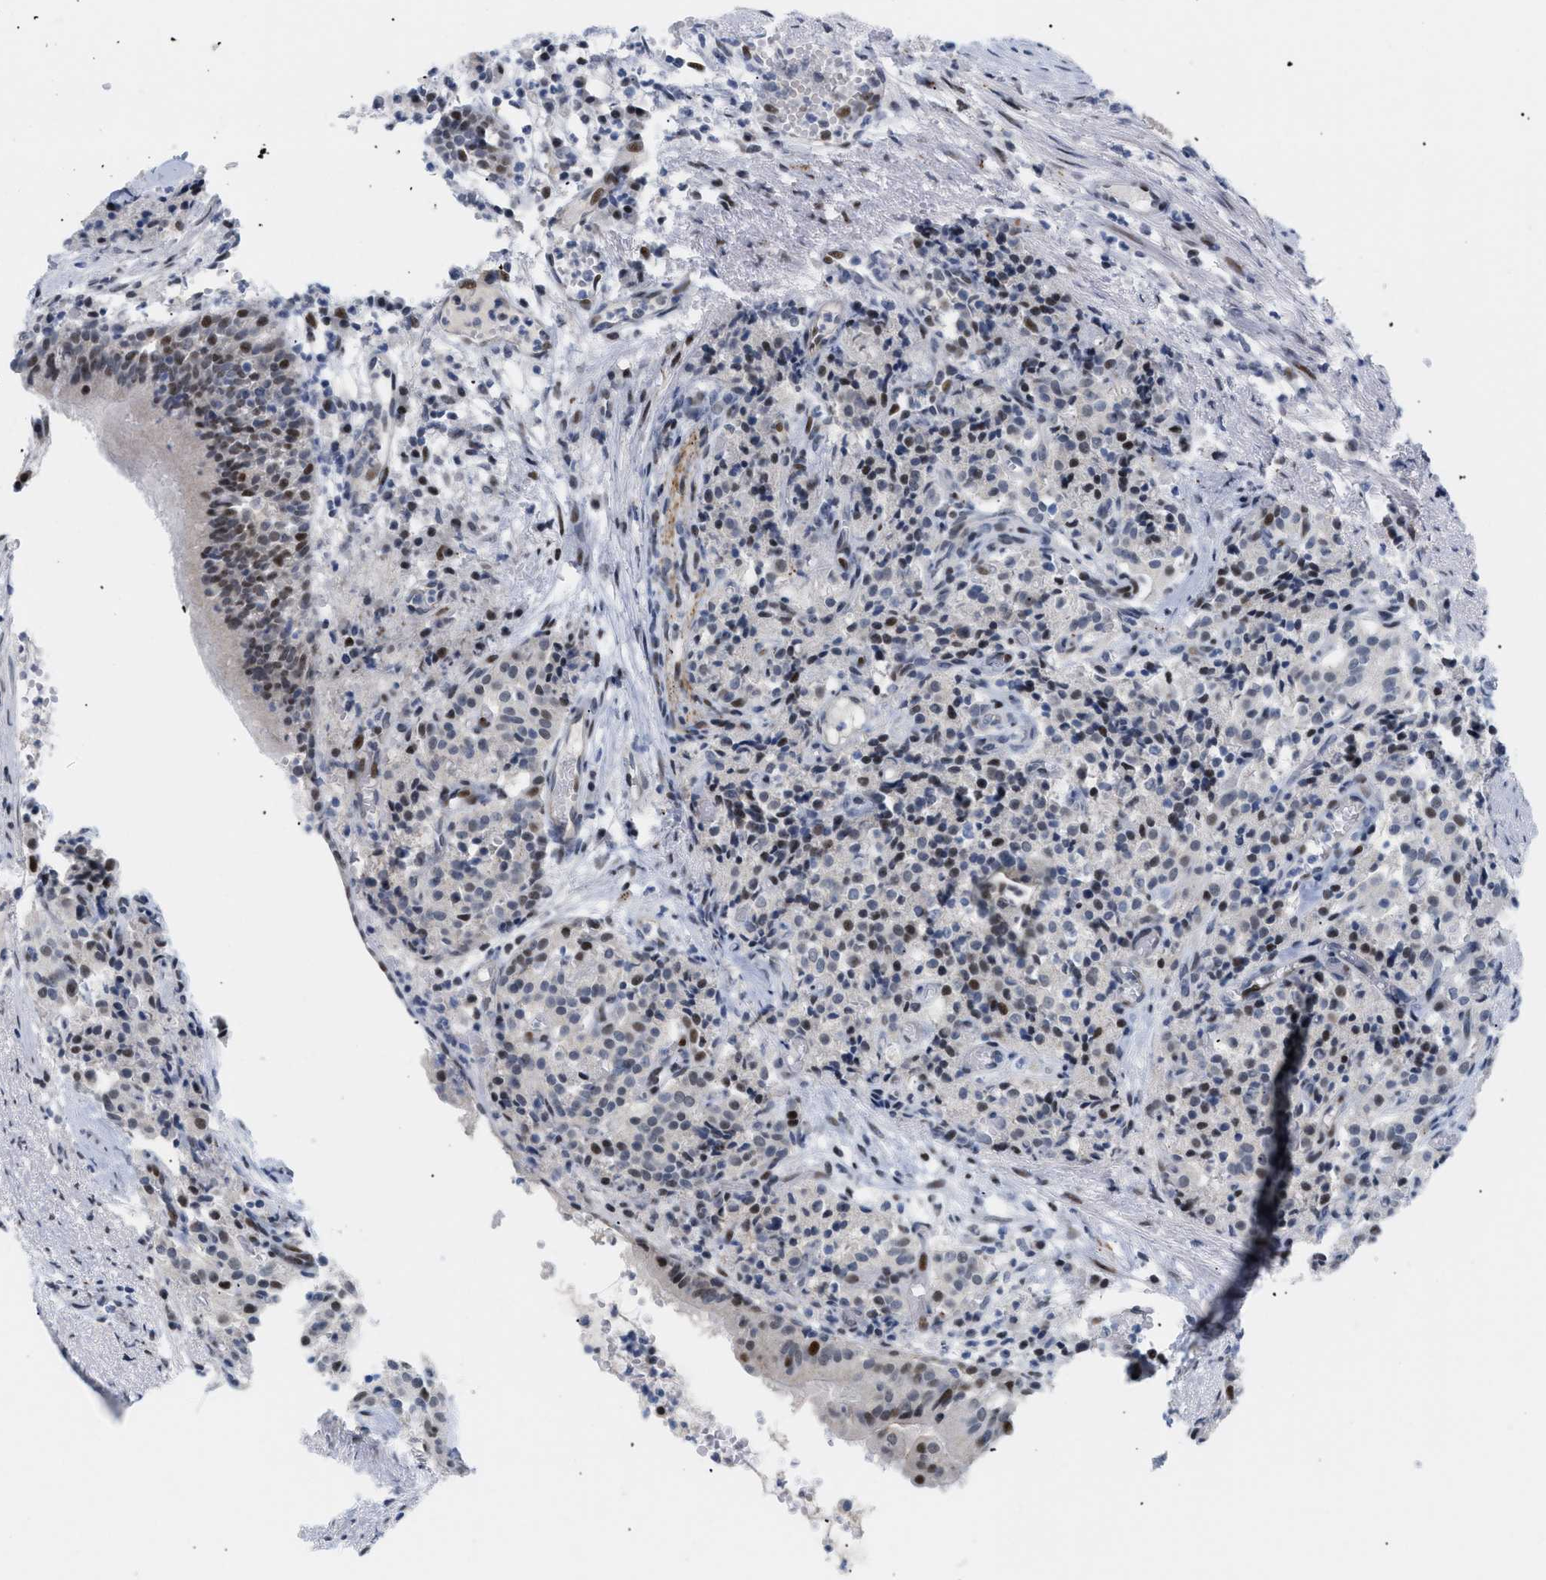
{"staining": {"intensity": "moderate", "quantity": "25%-75%", "location": "nuclear"}, "tissue": "carcinoid", "cell_type": "Tumor cells", "image_type": "cancer", "snomed": [{"axis": "morphology", "description": "Carcinoid, malignant, NOS"}, {"axis": "topography", "description": "Lung"}], "caption": "Carcinoid stained with a brown dye displays moderate nuclear positive staining in about 25%-75% of tumor cells.", "gene": "MED1", "patient": {"sex": "male", "age": 30}}